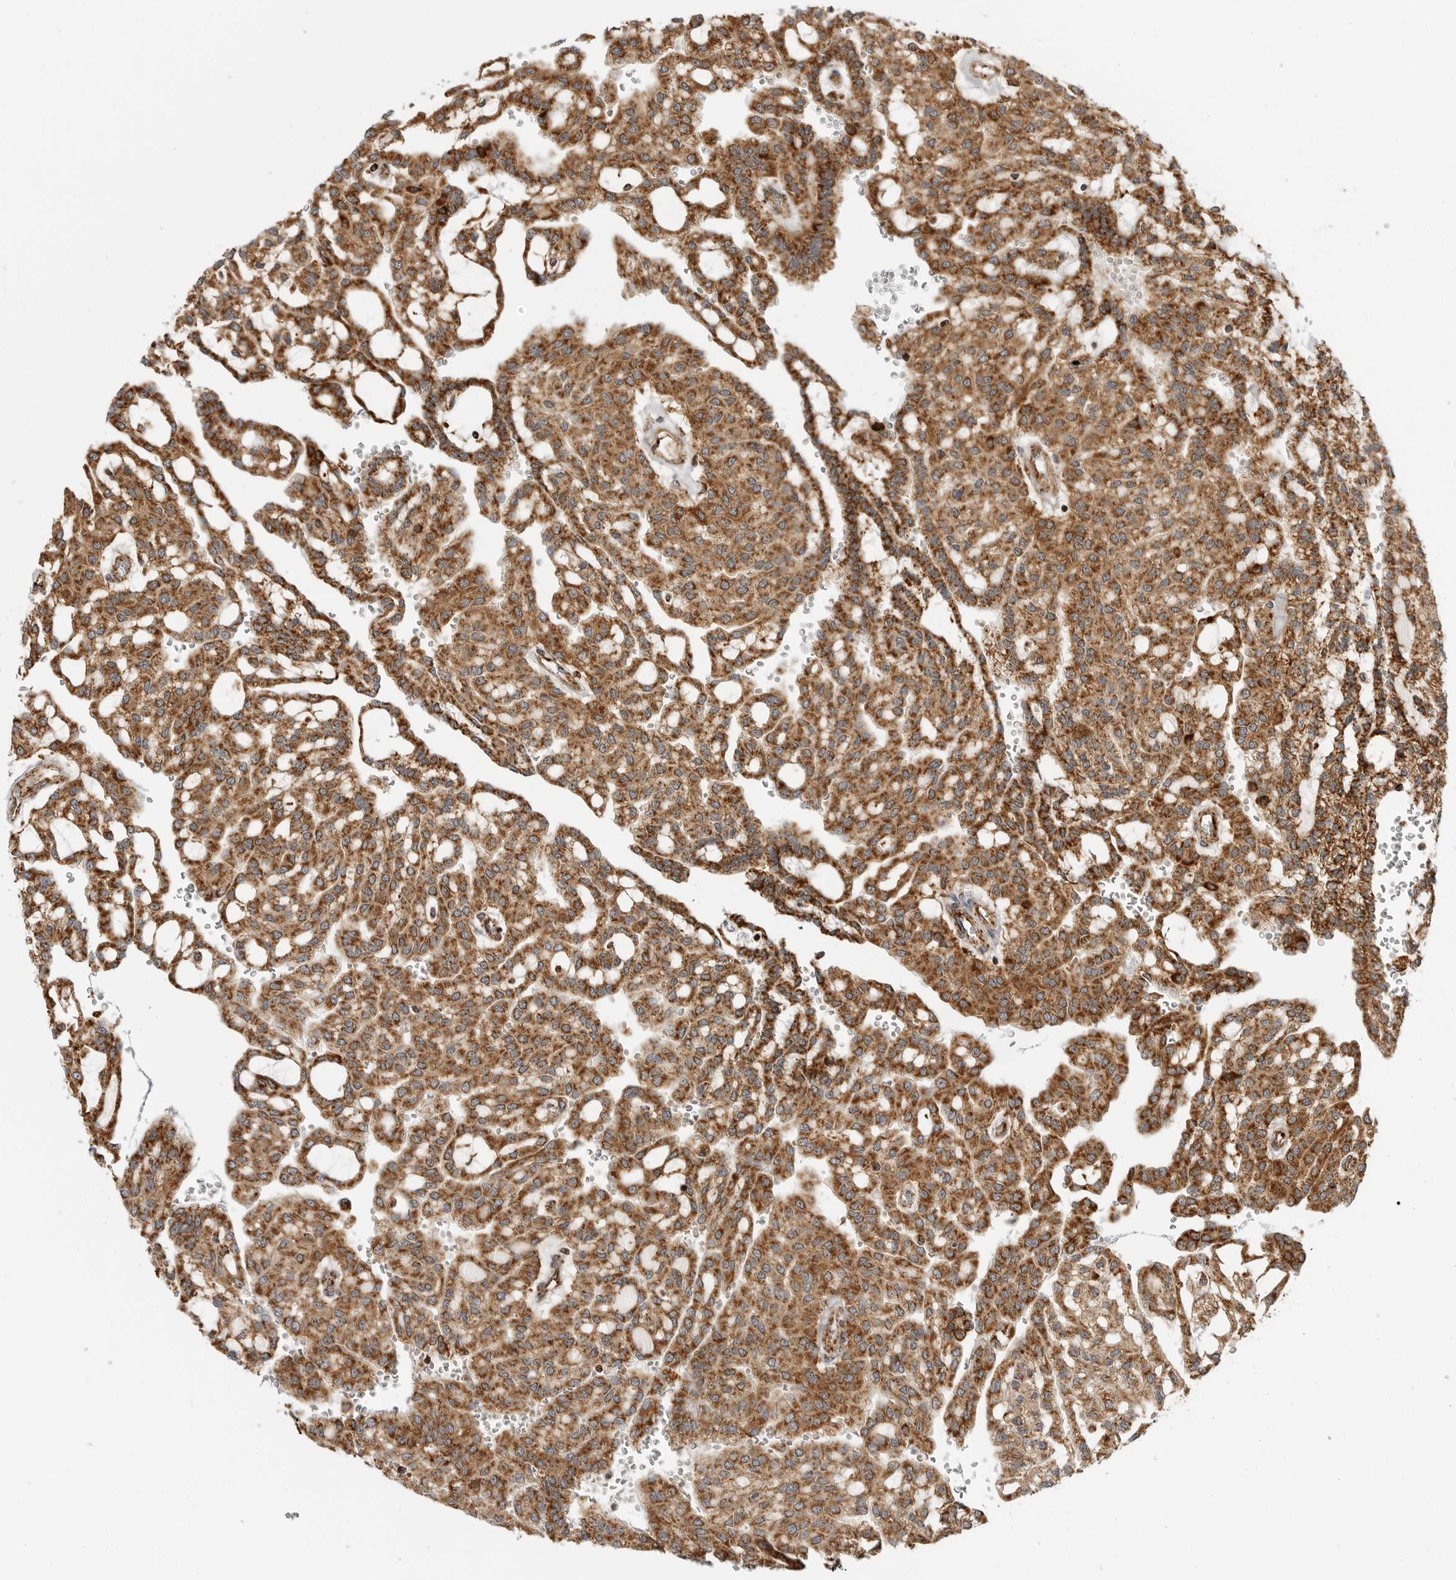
{"staining": {"intensity": "strong", "quantity": ">75%", "location": "cytoplasmic/membranous"}, "tissue": "renal cancer", "cell_type": "Tumor cells", "image_type": "cancer", "snomed": [{"axis": "morphology", "description": "Adenocarcinoma, NOS"}, {"axis": "topography", "description": "Kidney"}], "caption": "Immunohistochemistry (IHC) micrograph of neoplastic tissue: renal cancer stained using IHC shows high levels of strong protein expression localized specifically in the cytoplasmic/membranous of tumor cells, appearing as a cytoplasmic/membranous brown color.", "gene": "BMP2K", "patient": {"sex": "male", "age": 63}}